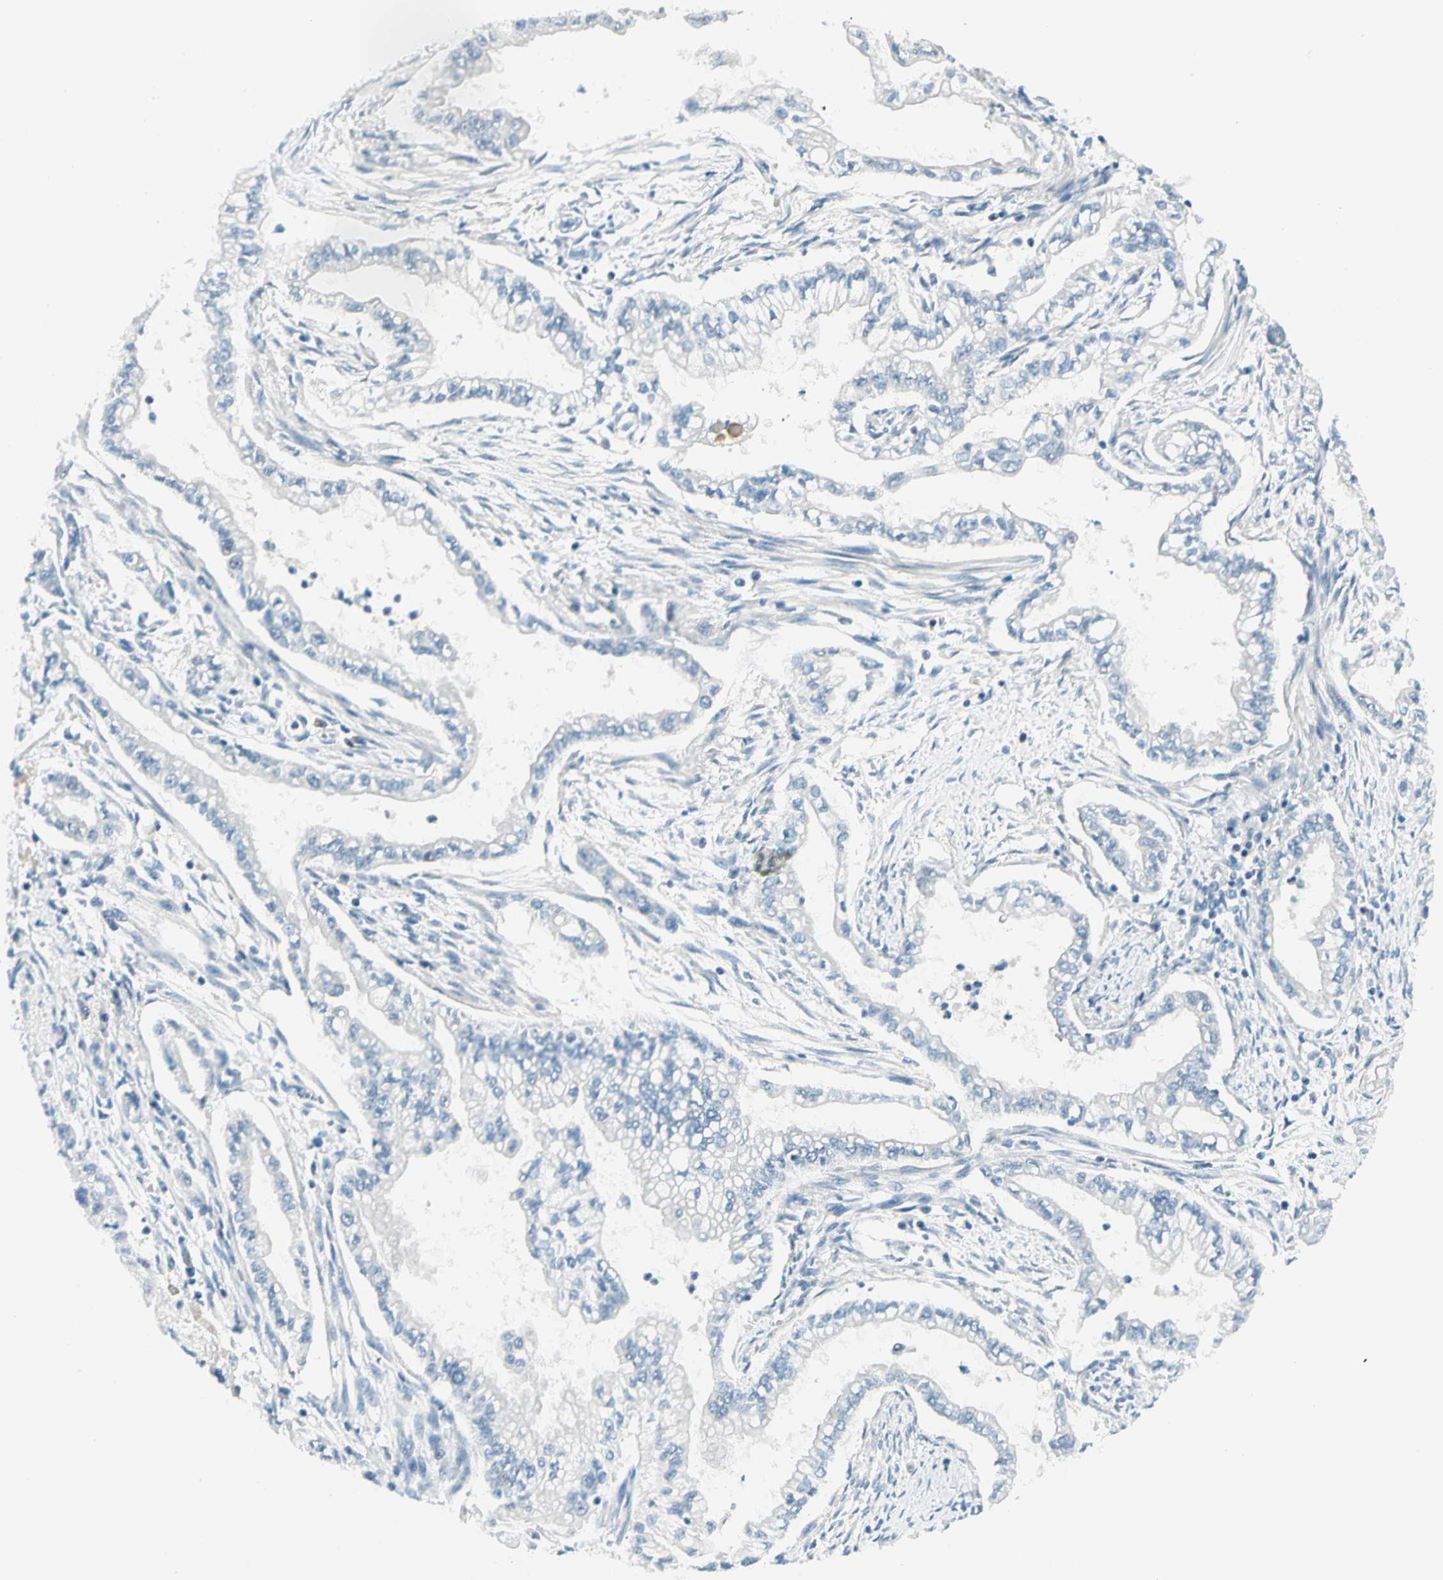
{"staining": {"intensity": "negative", "quantity": "none", "location": "none"}, "tissue": "pancreatic cancer", "cell_type": "Tumor cells", "image_type": "cancer", "snomed": [{"axis": "morphology", "description": "Normal tissue, NOS"}, {"axis": "topography", "description": "Pancreas"}], "caption": "Pancreatic cancer was stained to show a protein in brown. There is no significant expression in tumor cells.", "gene": "ZSCAN1", "patient": {"sex": "male", "age": 42}}